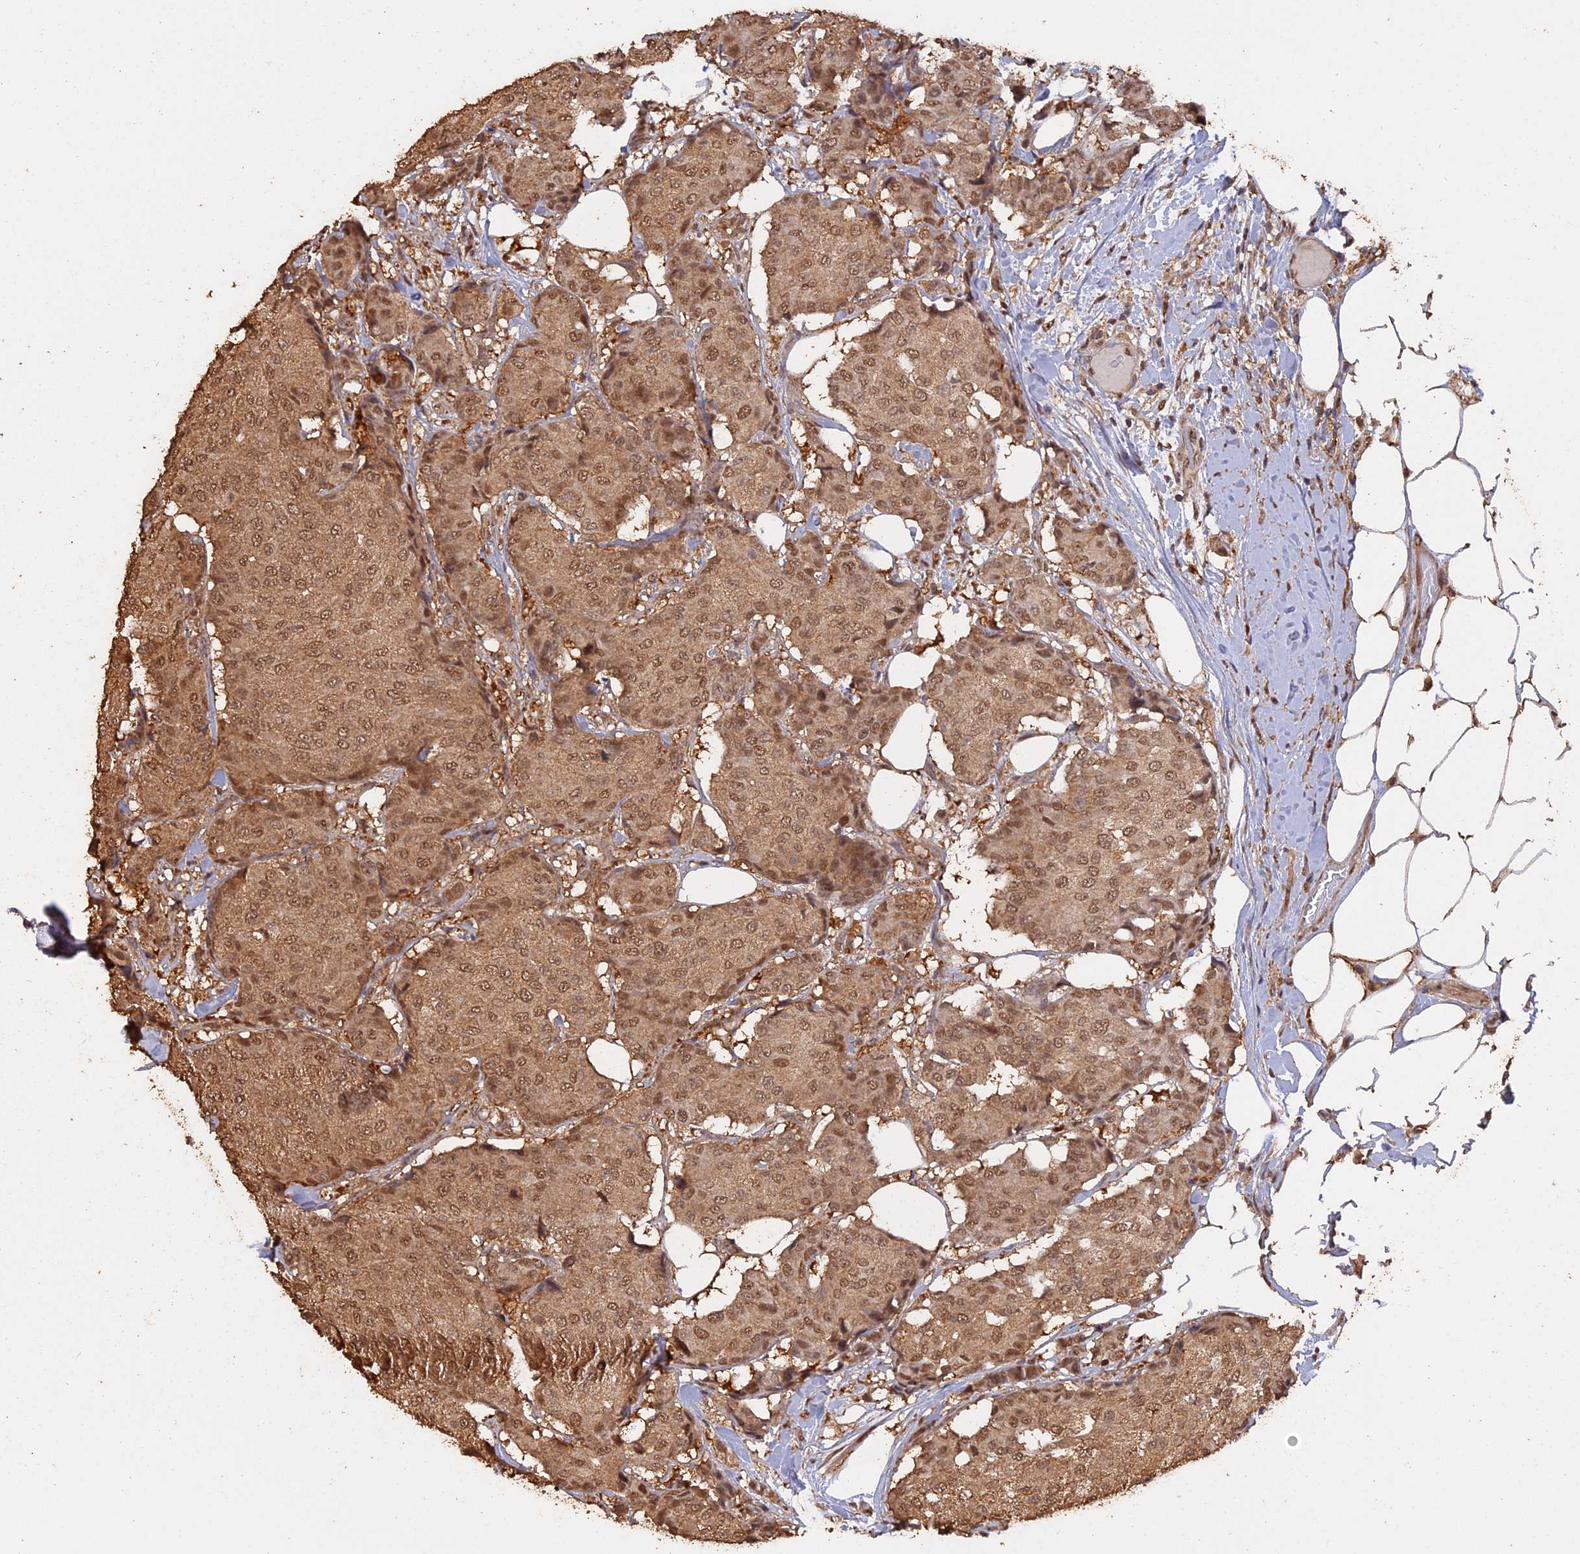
{"staining": {"intensity": "moderate", "quantity": ">75%", "location": "cytoplasmic/membranous,nuclear"}, "tissue": "breast cancer", "cell_type": "Tumor cells", "image_type": "cancer", "snomed": [{"axis": "morphology", "description": "Duct carcinoma"}, {"axis": "topography", "description": "Breast"}], "caption": "Human breast intraductal carcinoma stained for a protein (brown) shows moderate cytoplasmic/membranous and nuclear positive staining in about >75% of tumor cells.", "gene": "PSMC6", "patient": {"sex": "female", "age": 75}}